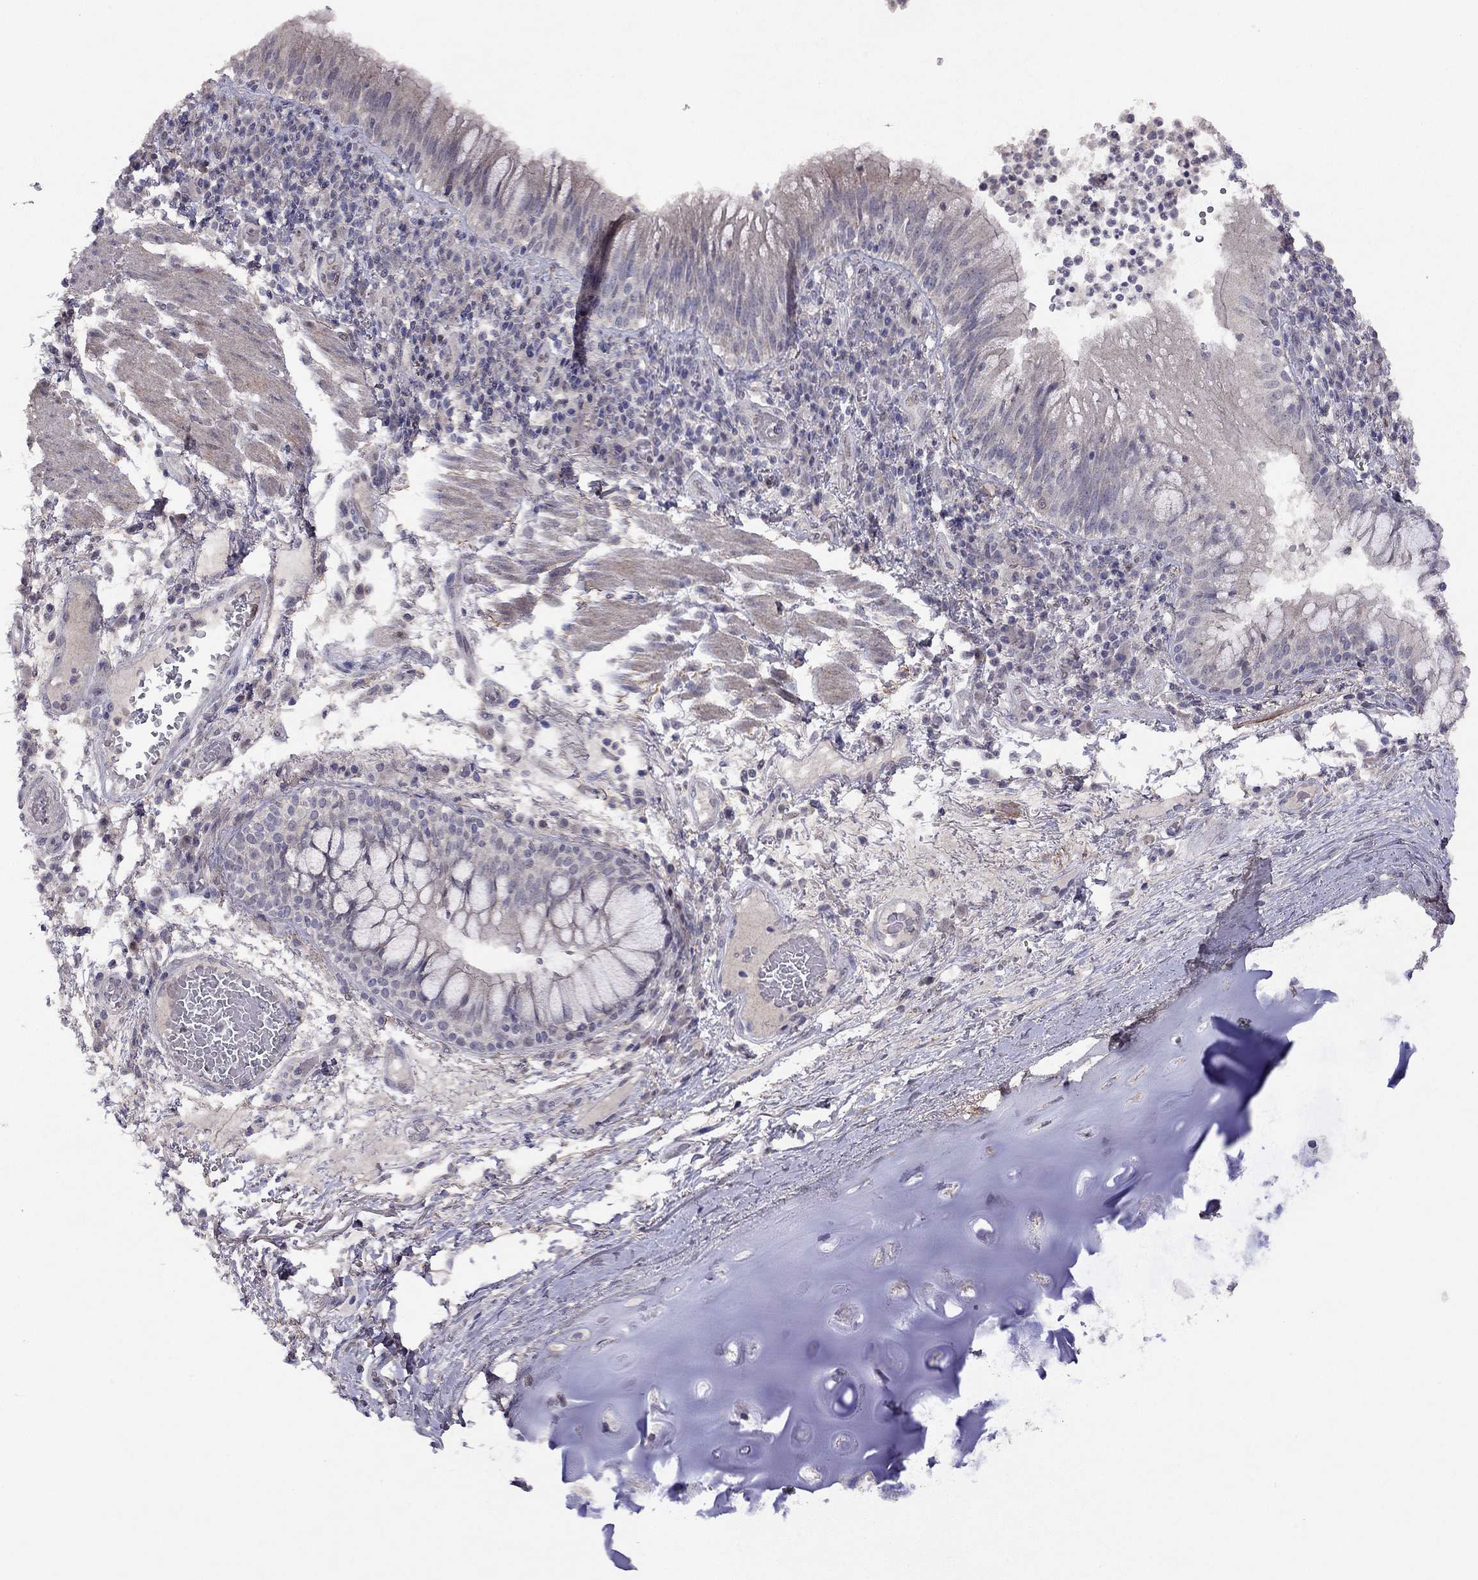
{"staining": {"intensity": "negative", "quantity": "none", "location": "none"}, "tissue": "bronchus", "cell_type": "Respiratory epithelial cells", "image_type": "normal", "snomed": [{"axis": "morphology", "description": "Normal tissue, NOS"}, {"axis": "topography", "description": "Cartilage tissue"}, {"axis": "topography", "description": "Bronchus"}], "caption": "This micrograph is of benign bronchus stained with immunohistochemistry to label a protein in brown with the nuclei are counter-stained blue. There is no positivity in respiratory epithelial cells.", "gene": "ESR2", "patient": {"sex": "male", "age": 56}}